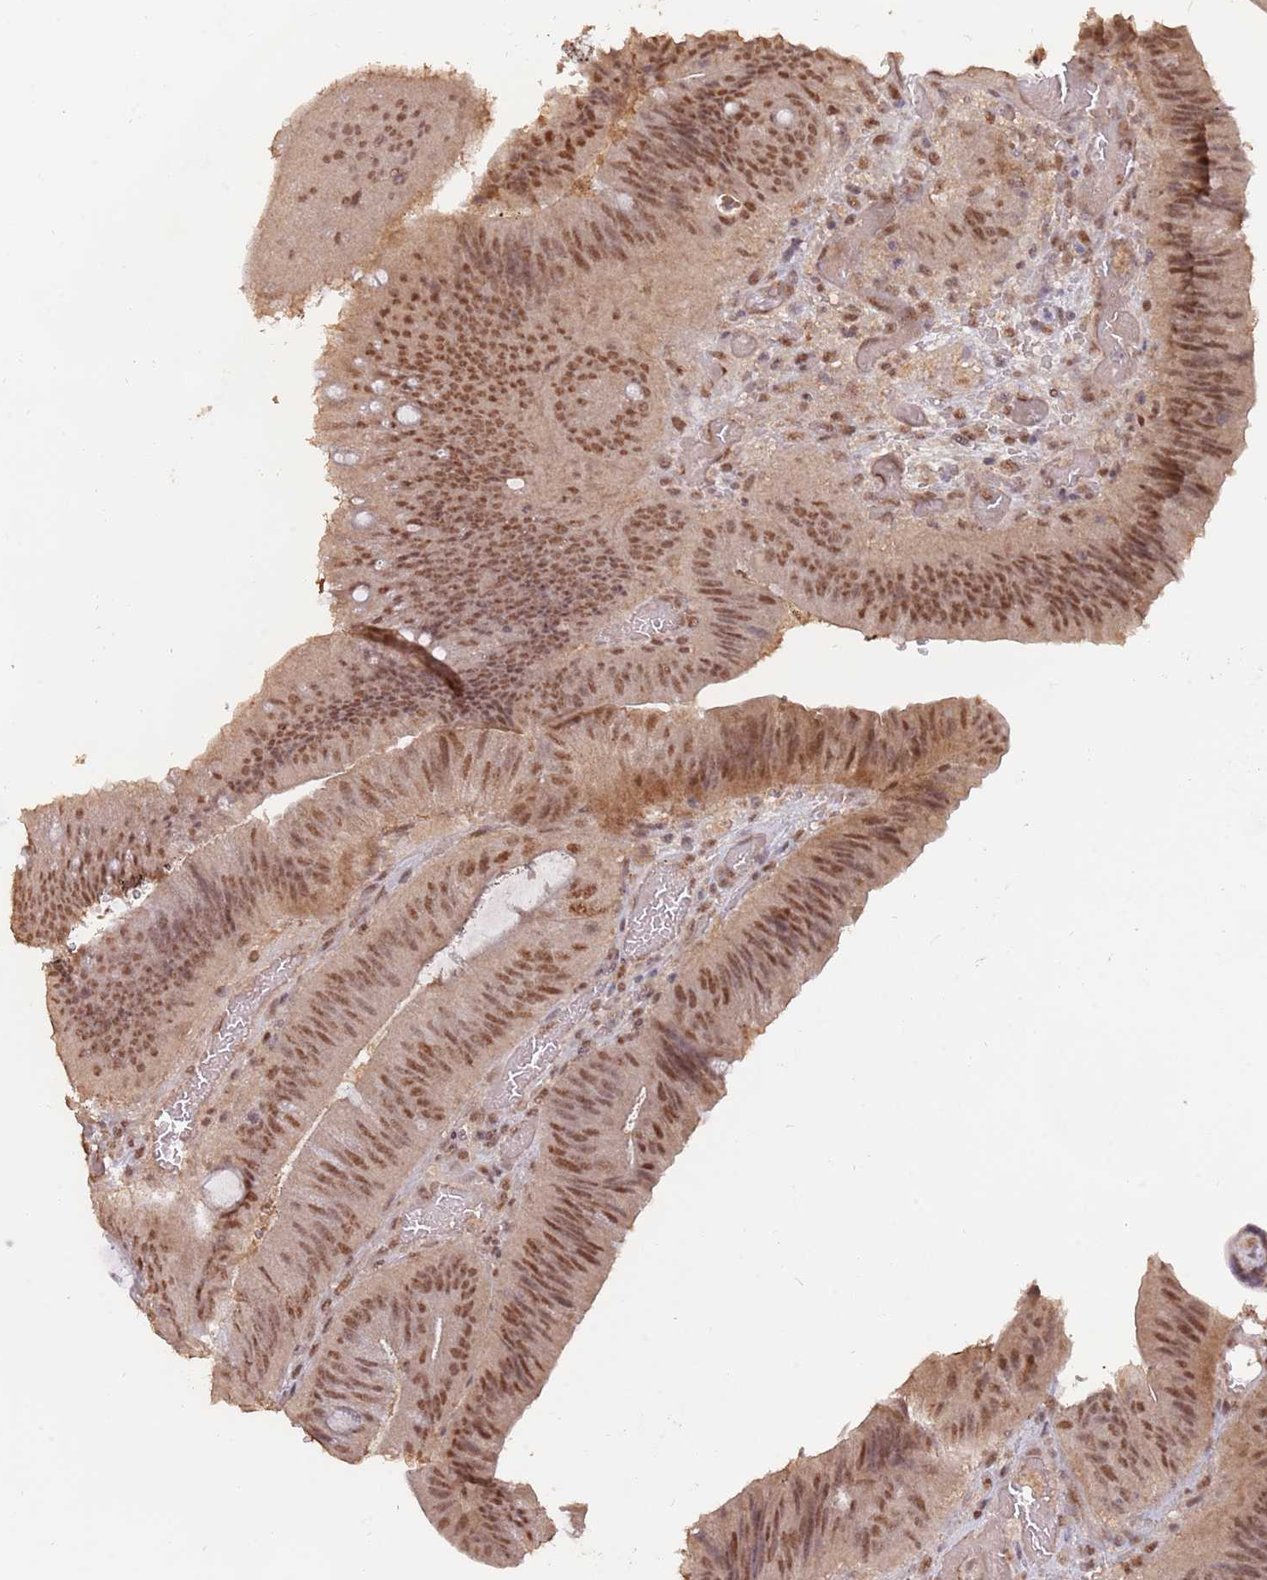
{"staining": {"intensity": "moderate", "quantity": ">75%", "location": "cytoplasmic/membranous,nuclear"}, "tissue": "colorectal cancer", "cell_type": "Tumor cells", "image_type": "cancer", "snomed": [{"axis": "morphology", "description": "Adenocarcinoma, NOS"}, {"axis": "topography", "description": "Colon"}], "caption": "Immunohistochemical staining of human adenocarcinoma (colorectal) demonstrates medium levels of moderate cytoplasmic/membranous and nuclear protein positivity in approximately >75% of tumor cells.", "gene": "RFXANK", "patient": {"sex": "female", "age": 43}}